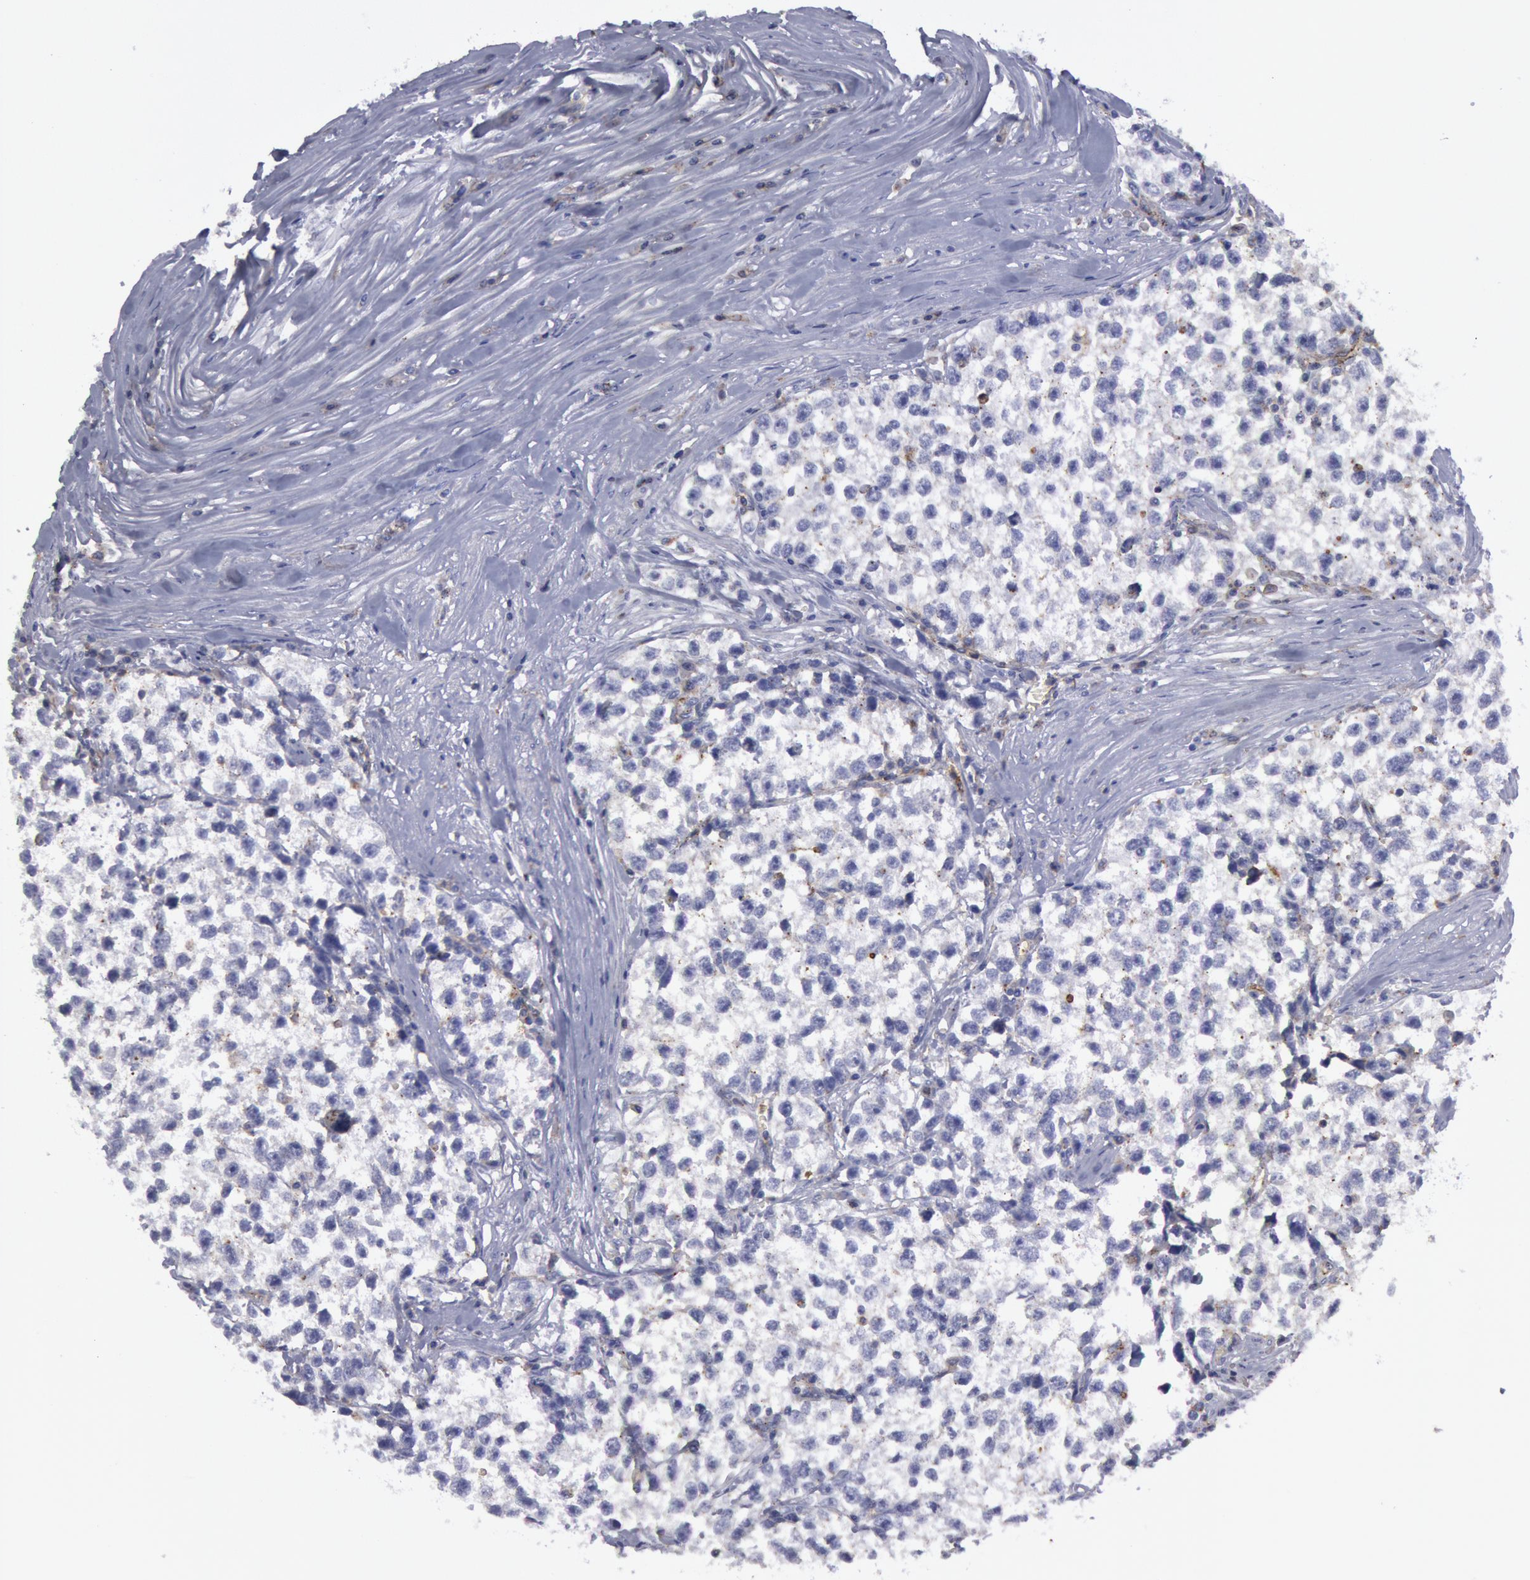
{"staining": {"intensity": "negative", "quantity": "none", "location": "none"}, "tissue": "testis cancer", "cell_type": "Tumor cells", "image_type": "cancer", "snomed": [{"axis": "morphology", "description": "Seminoma, NOS"}, {"axis": "morphology", "description": "Carcinoma, Embryonal, NOS"}, {"axis": "topography", "description": "Testis"}], "caption": "The IHC photomicrograph has no significant staining in tumor cells of testis cancer tissue.", "gene": "FLOT1", "patient": {"sex": "male", "age": 30}}